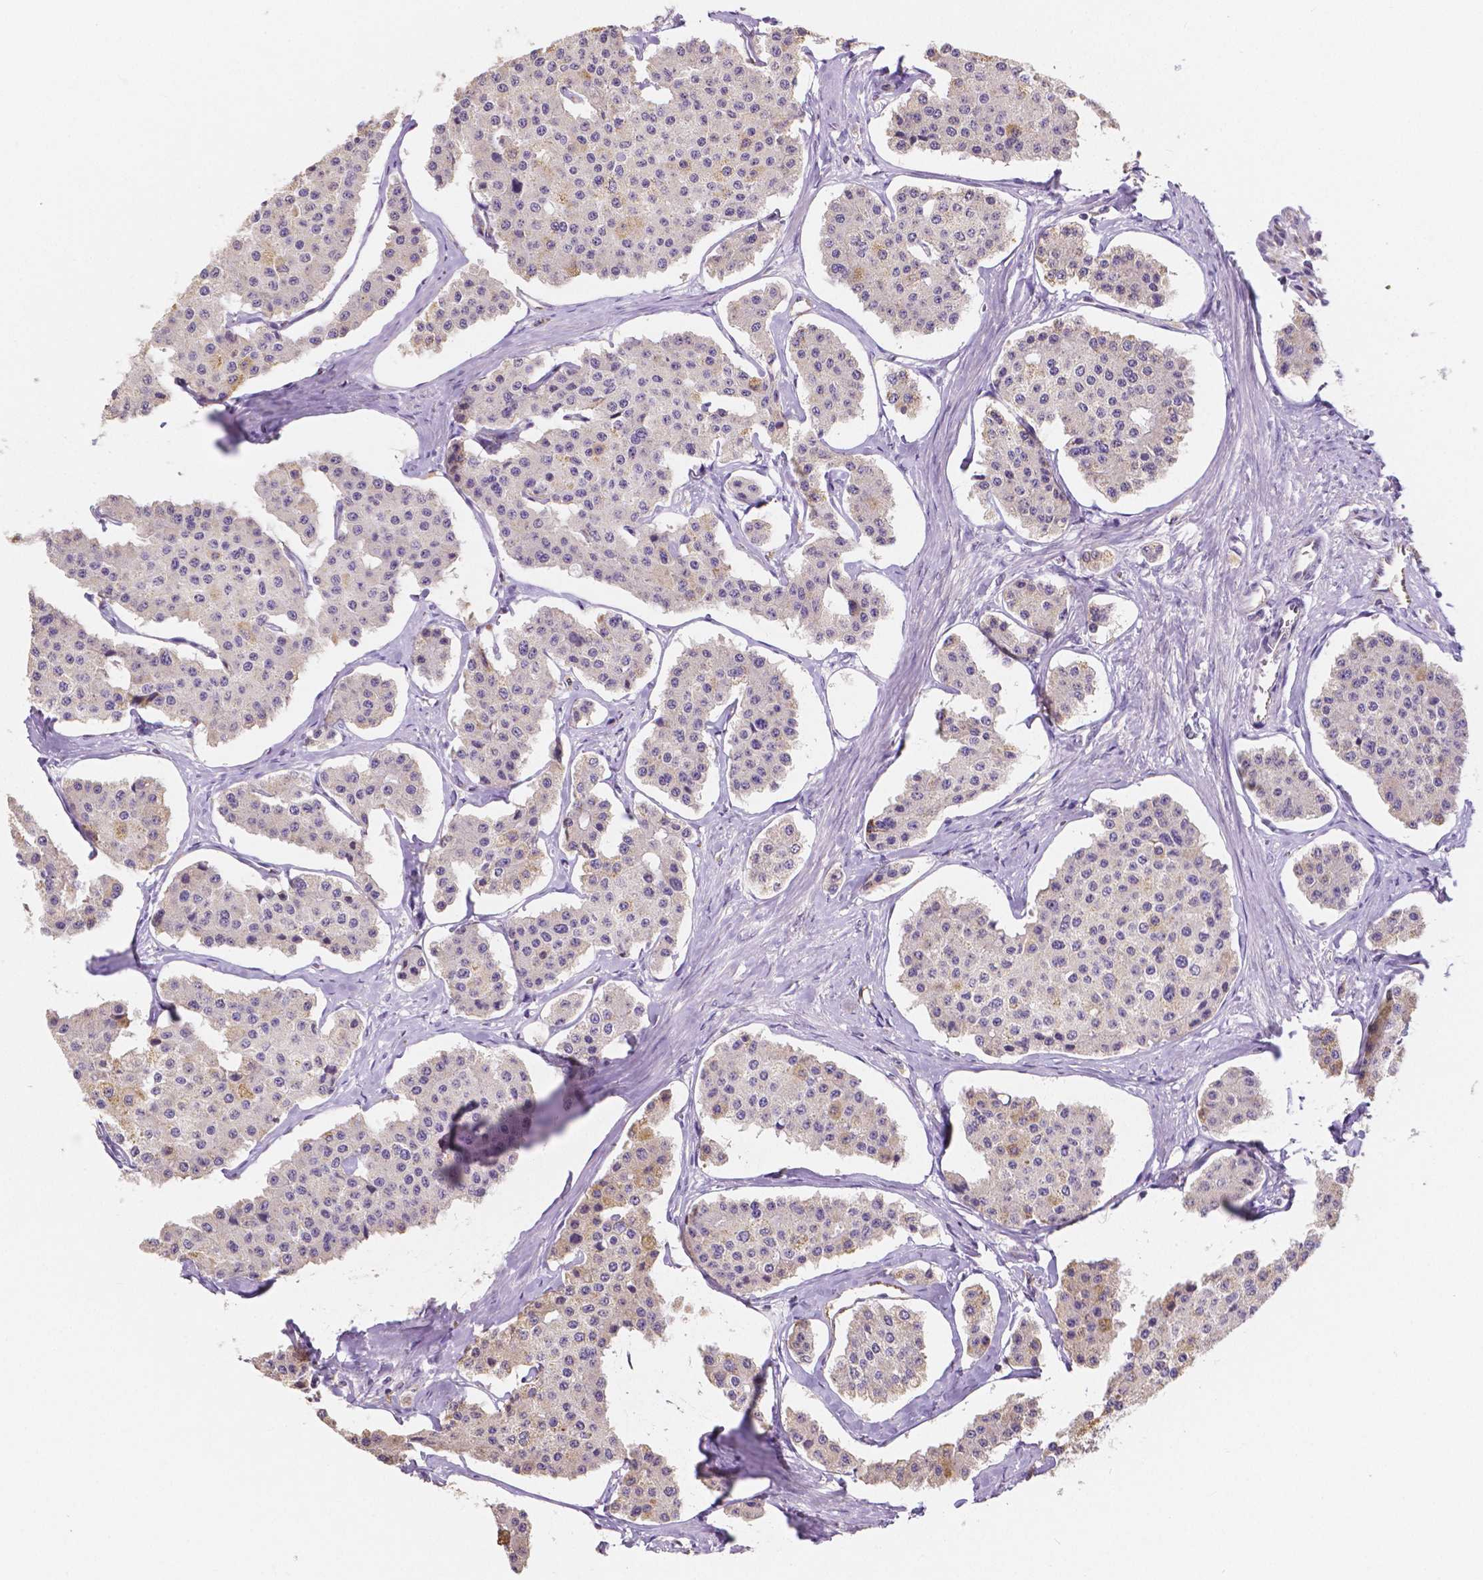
{"staining": {"intensity": "negative", "quantity": "none", "location": "none"}, "tissue": "carcinoid", "cell_type": "Tumor cells", "image_type": "cancer", "snomed": [{"axis": "morphology", "description": "Carcinoid, malignant, NOS"}, {"axis": "topography", "description": "Small intestine"}], "caption": "Tumor cells are negative for brown protein staining in carcinoid.", "gene": "ELAVL2", "patient": {"sex": "female", "age": 65}}